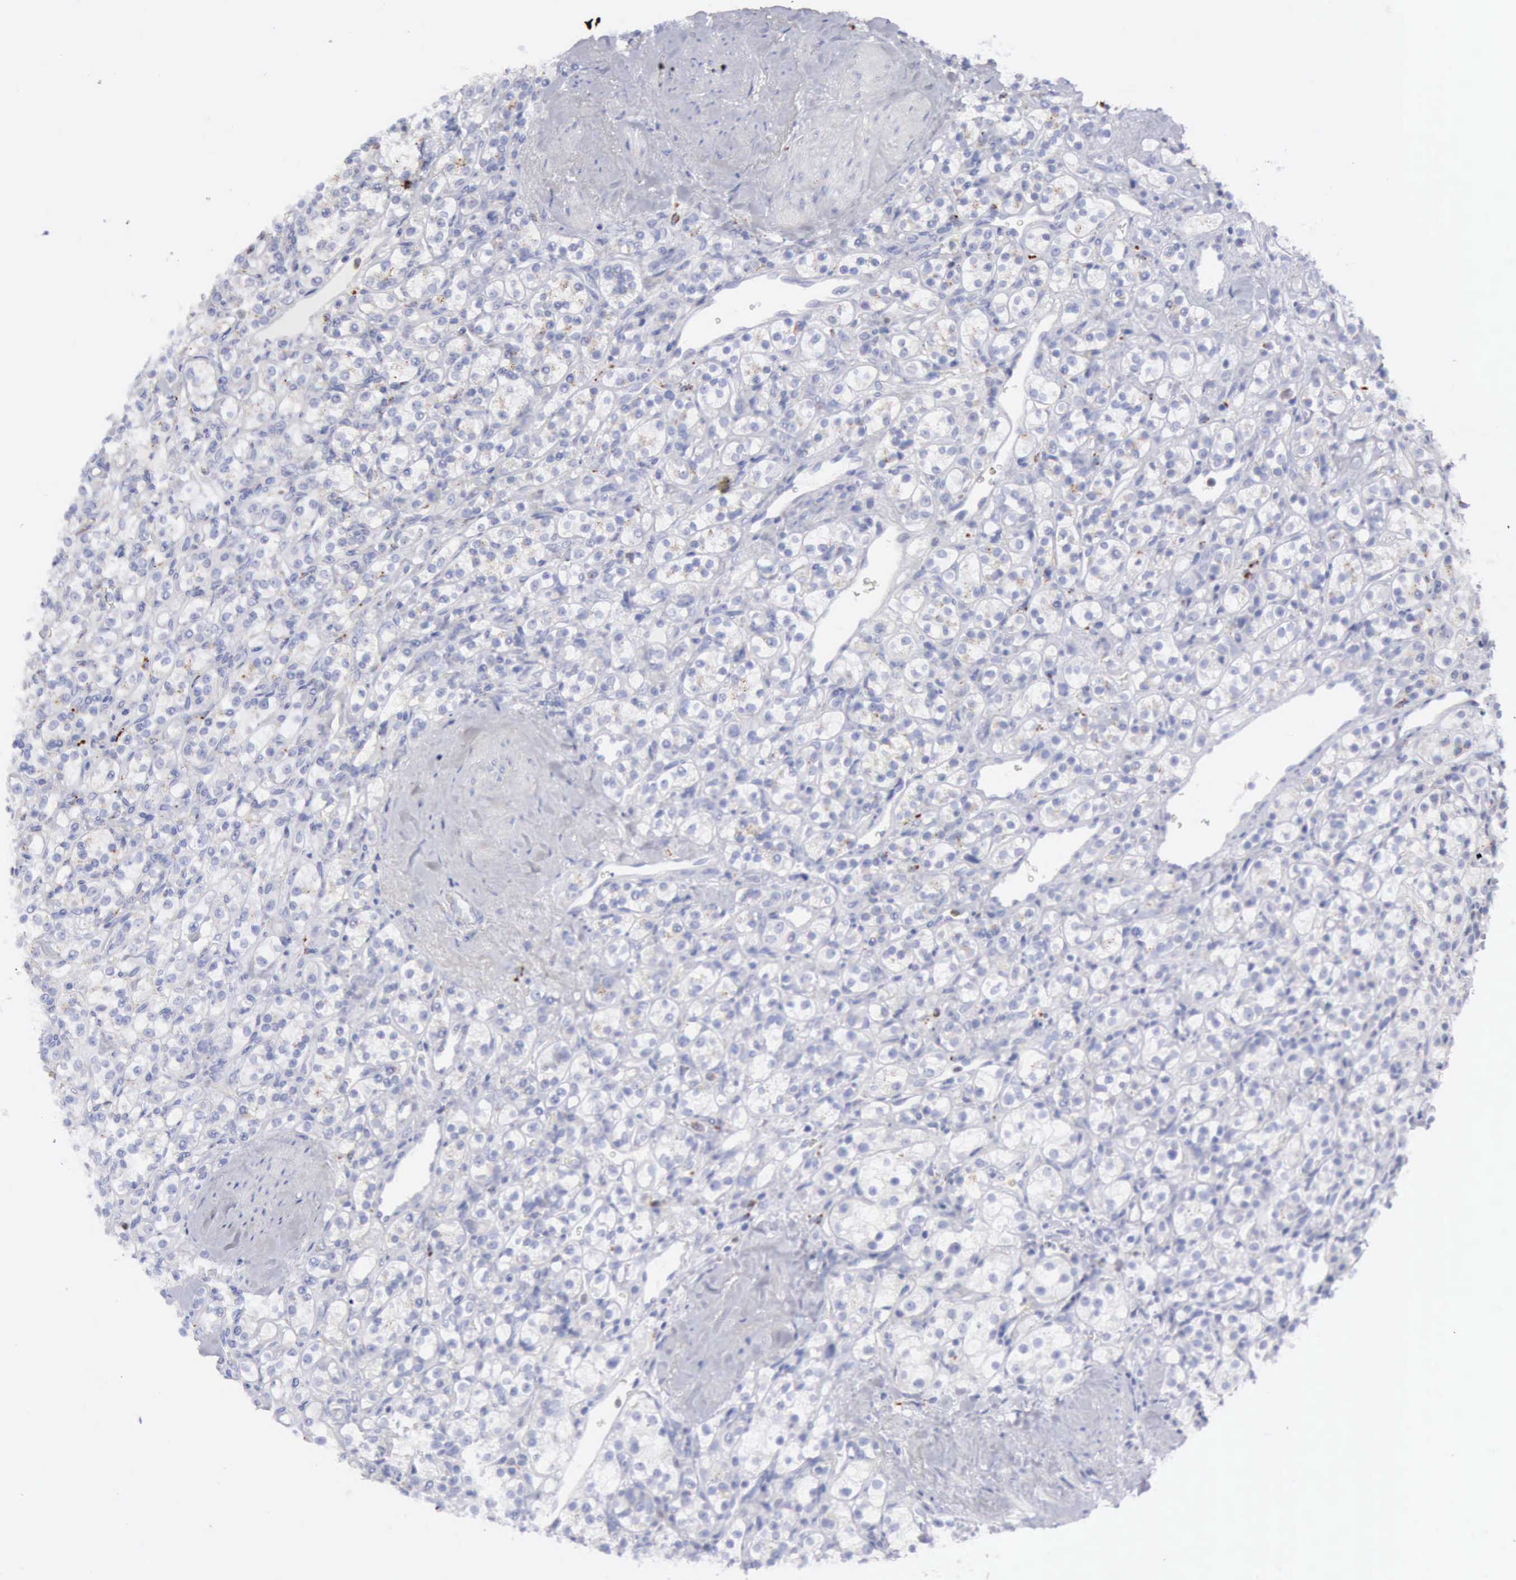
{"staining": {"intensity": "negative", "quantity": "none", "location": "none"}, "tissue": "renal cancer", "cell_type": "Tumor cells", "image_type": "cancer", "snomed": [{"axis": "morphology", "description": "Adenocarcinoma, NOS"}, {"axis": "topography", "description": "Kidney"}], "caption": "Tumor cells show no significant protein staining in renal cancer (adenocarcinoma).", "gene": "CTSS", "patient": {"sex": "male", "age": 77}}